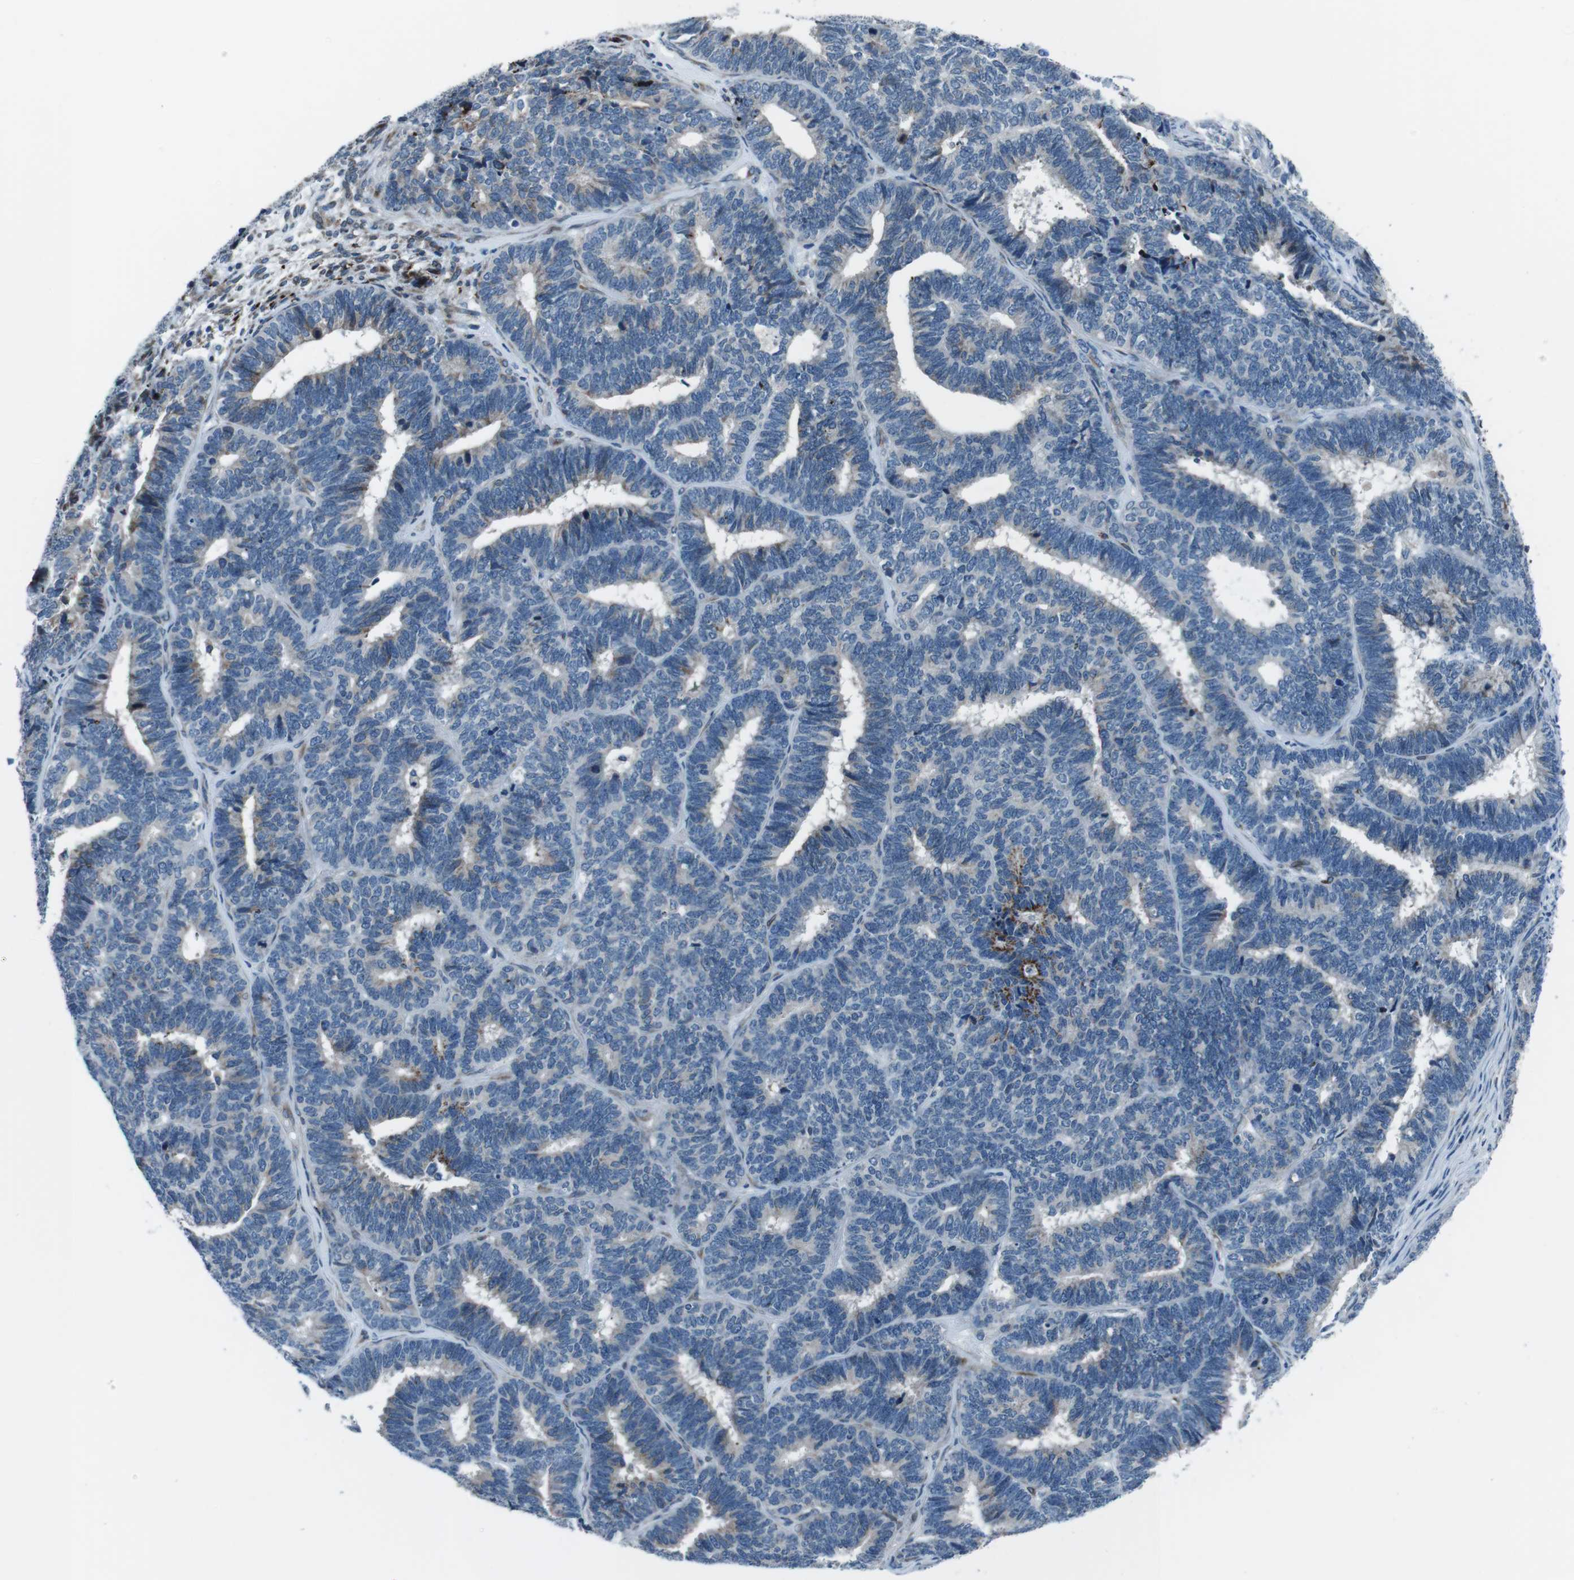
{"staining": {"intensity": "negative", "quantity": "none", "location": "none"}, "tissue": "endometrial cancer", "cell_type": "Tumor cells", "image_type": "cancer", "snomed": [{"axis": "morphology", "description": "Adenocarcinoma, NOS"}, {"axis": "topography", "description": "Endometrium"}], "caption": "An image of human endometrial cancer (adenocarcinoma) is negative for staining in tumor cells.", "gene": "NUCB2", "patient": {"sex": "female", "age": 70}}